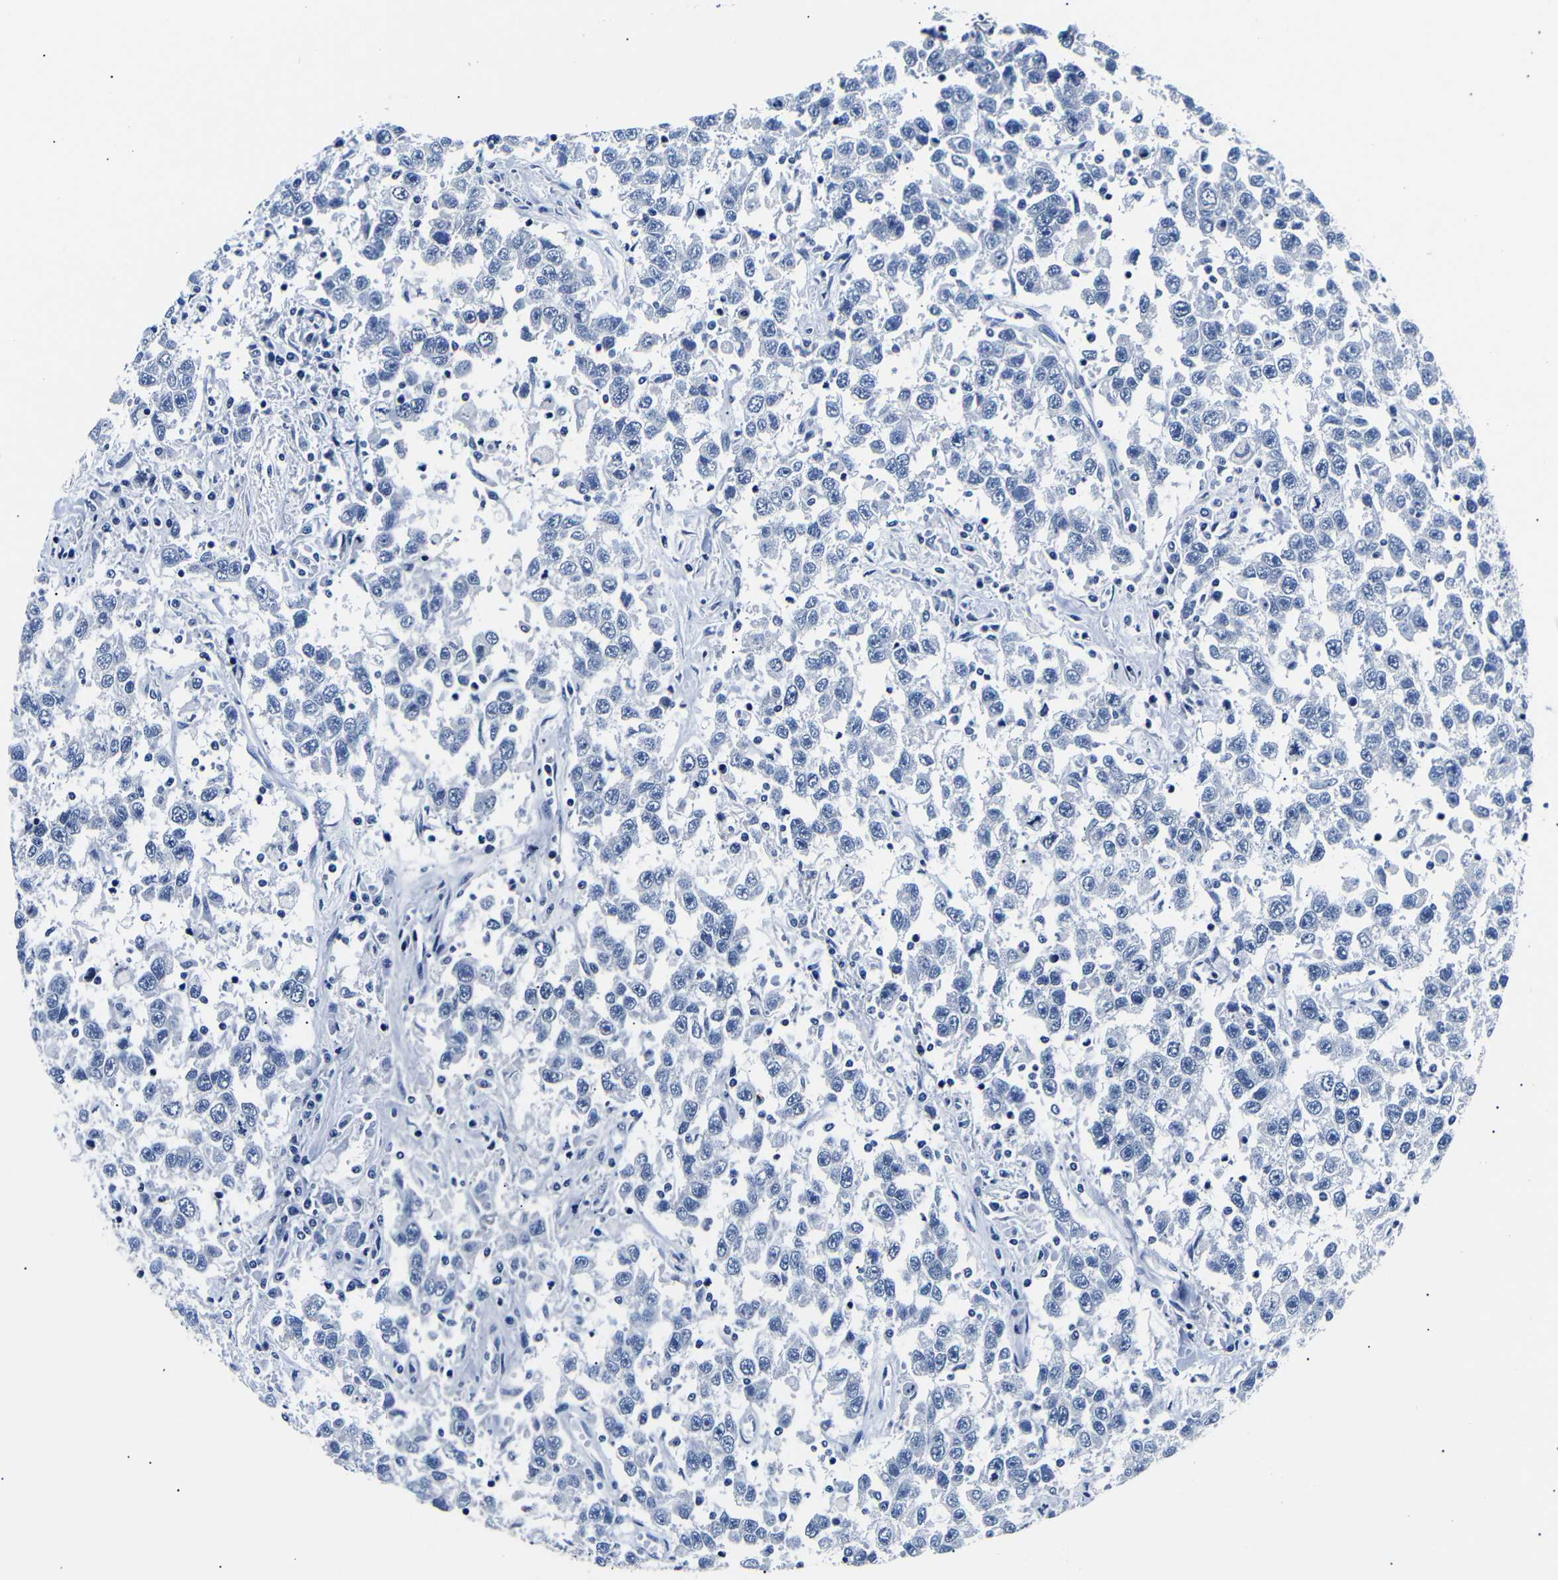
{"staining": {"intensity": "negative", "quantity": "none", "location": "none"}, "tissue": "testis cancer", "cell_type": "Tumor cells", "image_type": "cancer", "snomed": [{"axis": "morphology", "description": "Seminoma, NOS"}, {"axis": "topography", "description": "Testis"}], "caption": "This histopathology image is of testis cancer stained with immunohistochemistry to label a protein in brown with the nuclei are counter-stained blue. There is no positivity in tumor cells.", "gene": "GAP43", "patient": {"sex": "male", "age": 41}}